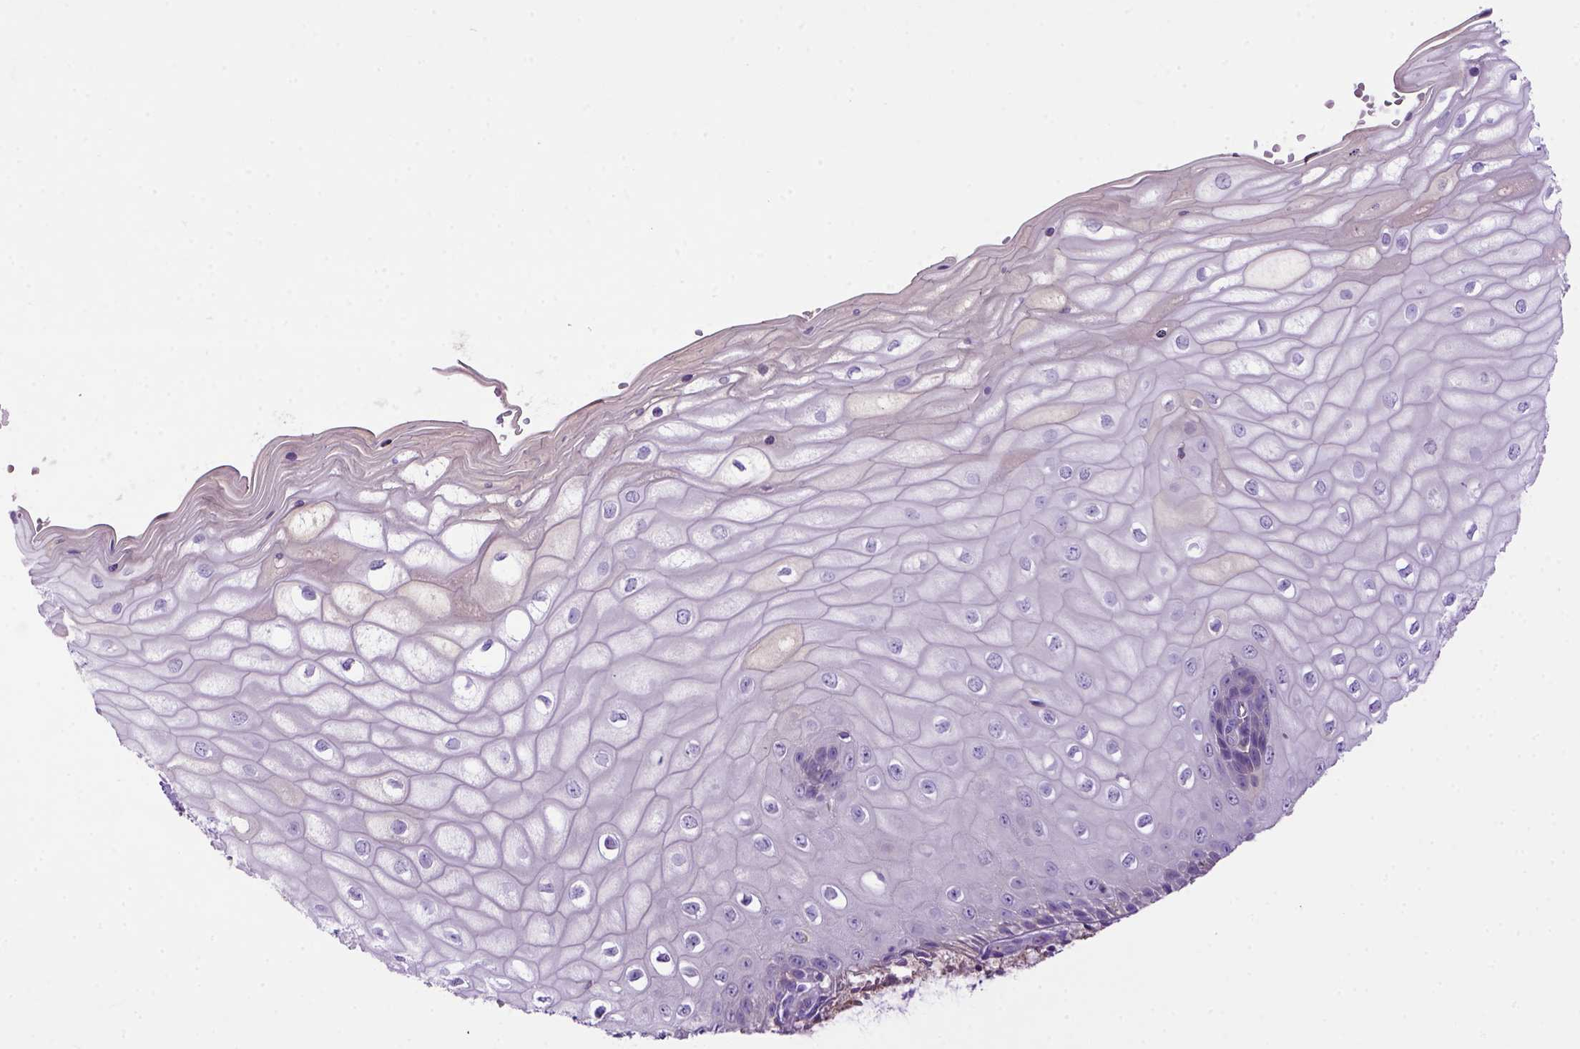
{"staining": {"intensity": "negative", "quantity": "none", "location": "none"}, "tissue": "cervix", "cell_type": "Glandular cells", "image_type": "normal", "snomed": [{"axis": "morphology", "description": "Normal tissue, NOS"}, {"axis": "topography", "description": "Cervix"}], "caption": "Micrograph shows no protein staining in glandular cells of benign cervix.", "gene": "DEPDC1B", "patient": {"sex": "female", "age": 37}}